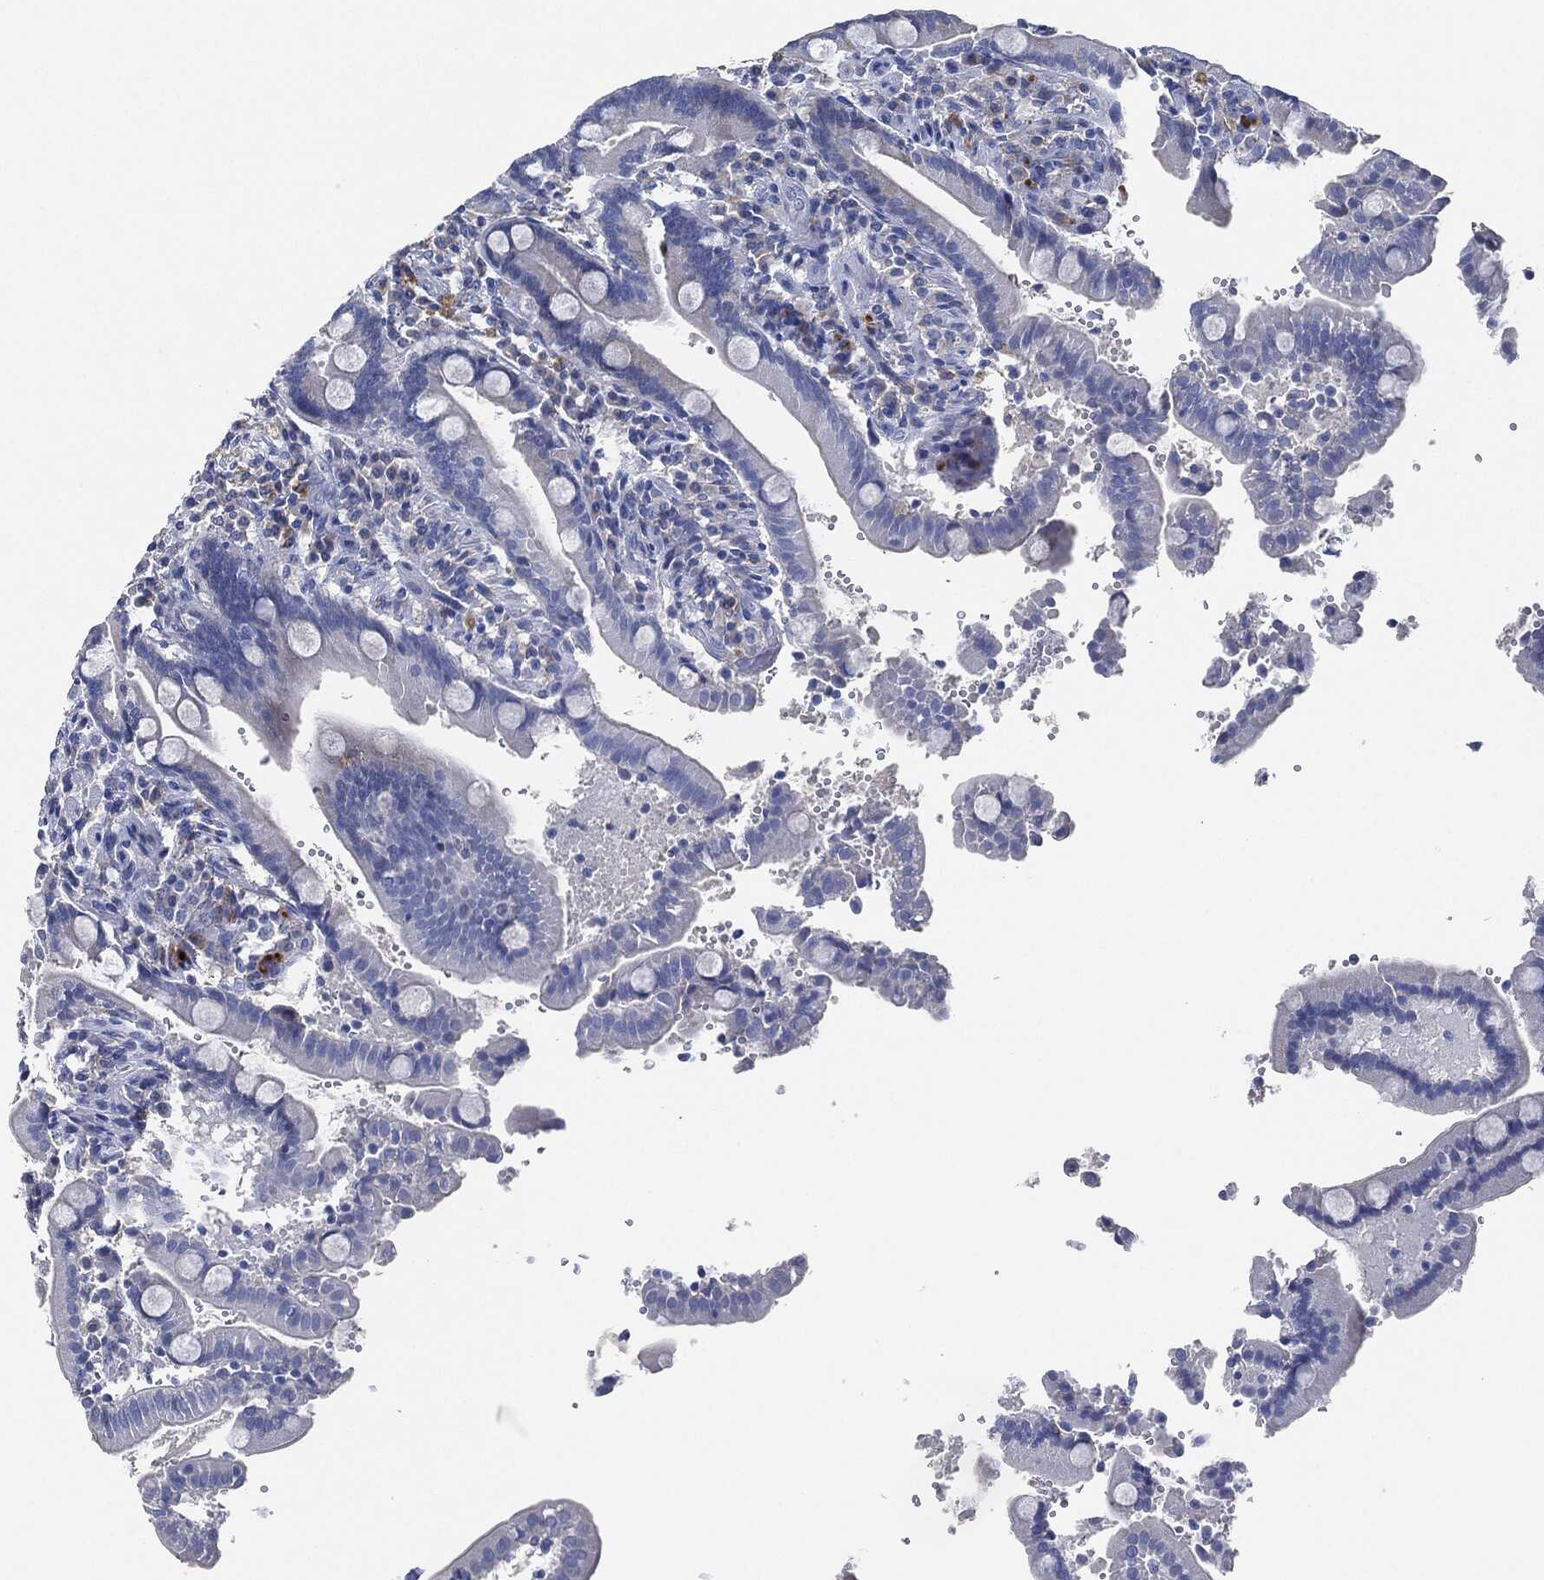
{"staining": {"intensity": "negative", "quantity": "none", "location": "none"}, "tissue": "duodenum", "cell_type": "Glandular cells", "image_type": "normal", "snomed": [{"axis": "morphology", "description": "Normal tissue, NOS"}, {"axis": "topography", "description": "Duodenum"}], "caption": "An IHC histopathology image of benign duodenum is shown. There is no staining in glandular cells of duodenum. (DAB (3,3'-diaminobenzidine) immunohistochemistry with hematoxylin counter stain).", "gene": "NTRK1", "patient": {"sex": "female", "age": 62}}